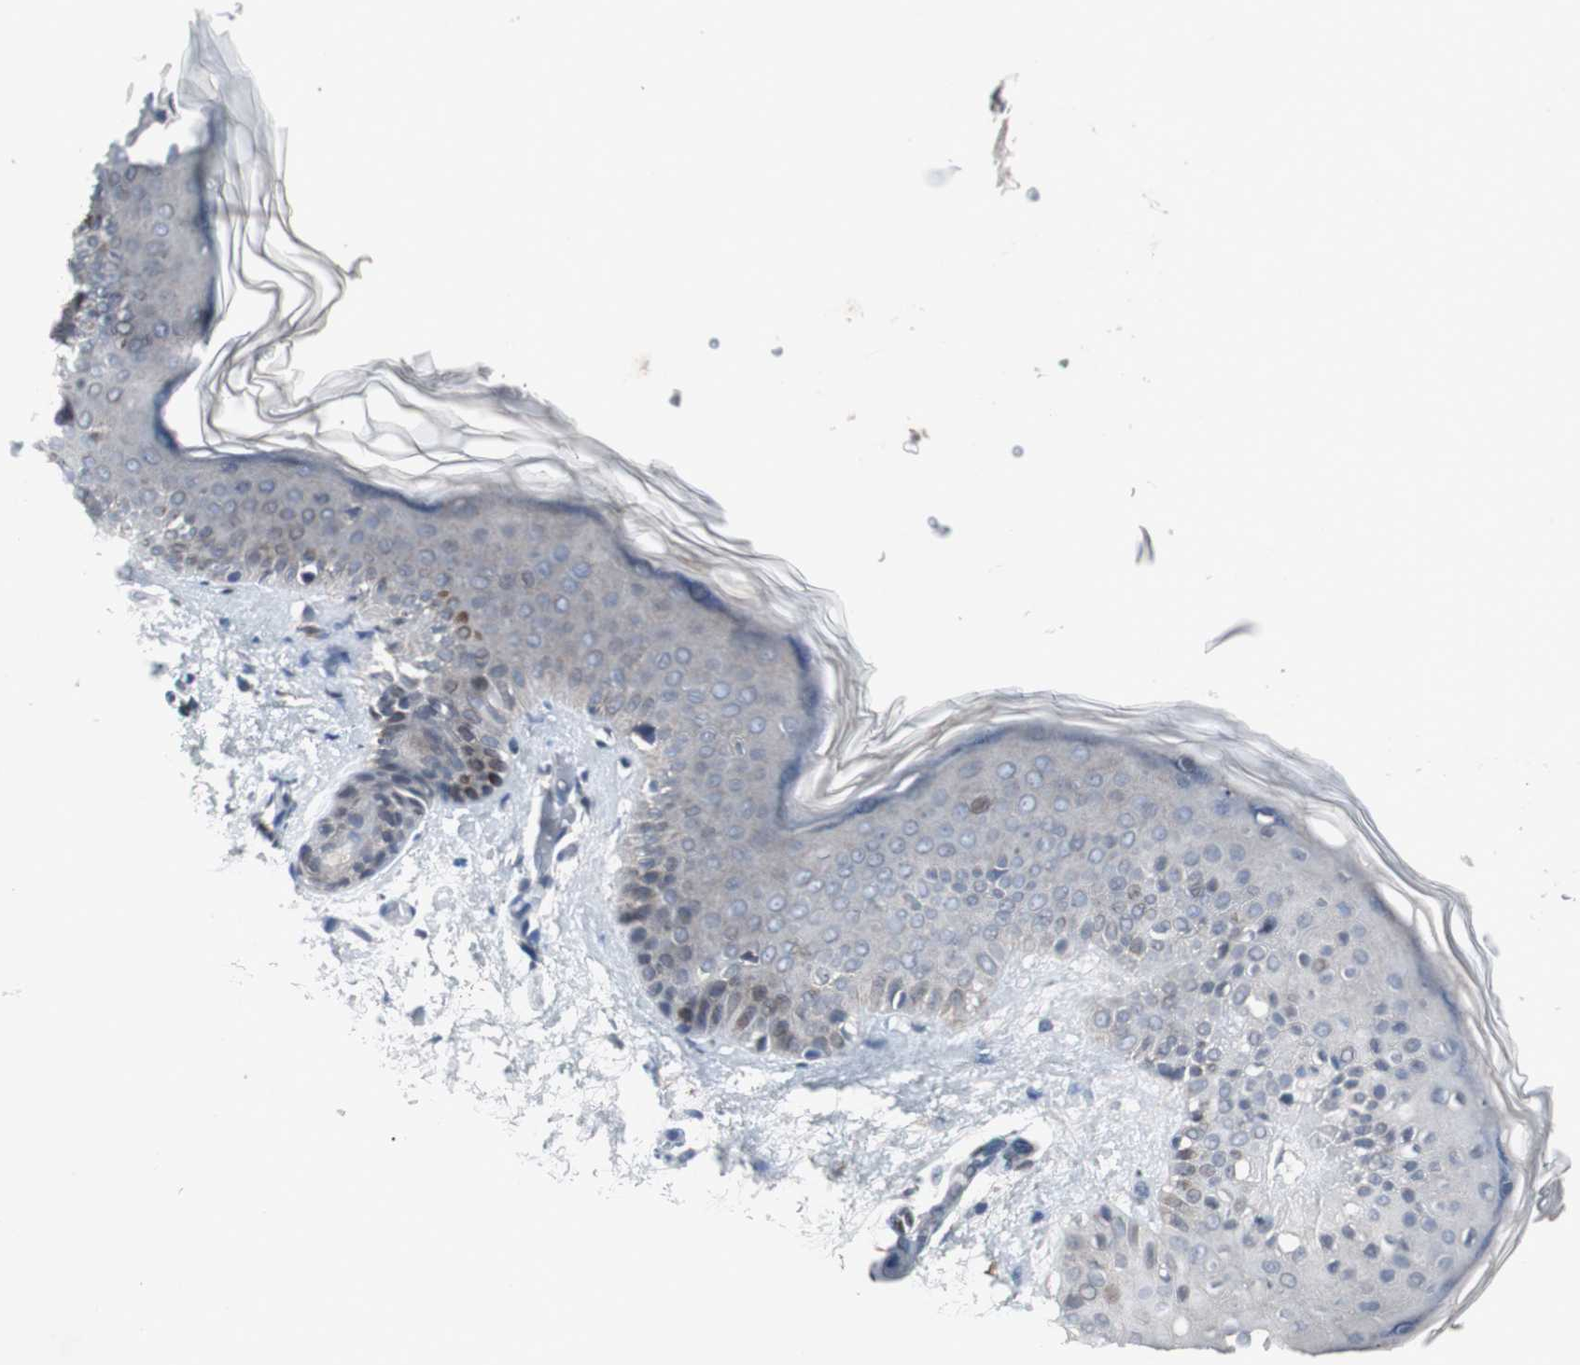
{"staining": {"intensity": "negative", "quantity": "none", "location": "none"}, "tissue": "skin", "cell_type": "Fibroblasts", "image_type": "normal", "snomed": [{"axis": "morphology", "description": "Normal tissue, NOS"}, {"axis": "topography", "description": "Skin"}], "caption": "Immunohistochemistry histopathology image of benign skin: human skin stained with DAB (3,3'-diaminobenzidine) shows no significant protein positivity in fibroblasts.", "gene": "ZNF396", "patient": {"sex": "female", "age": 56}}